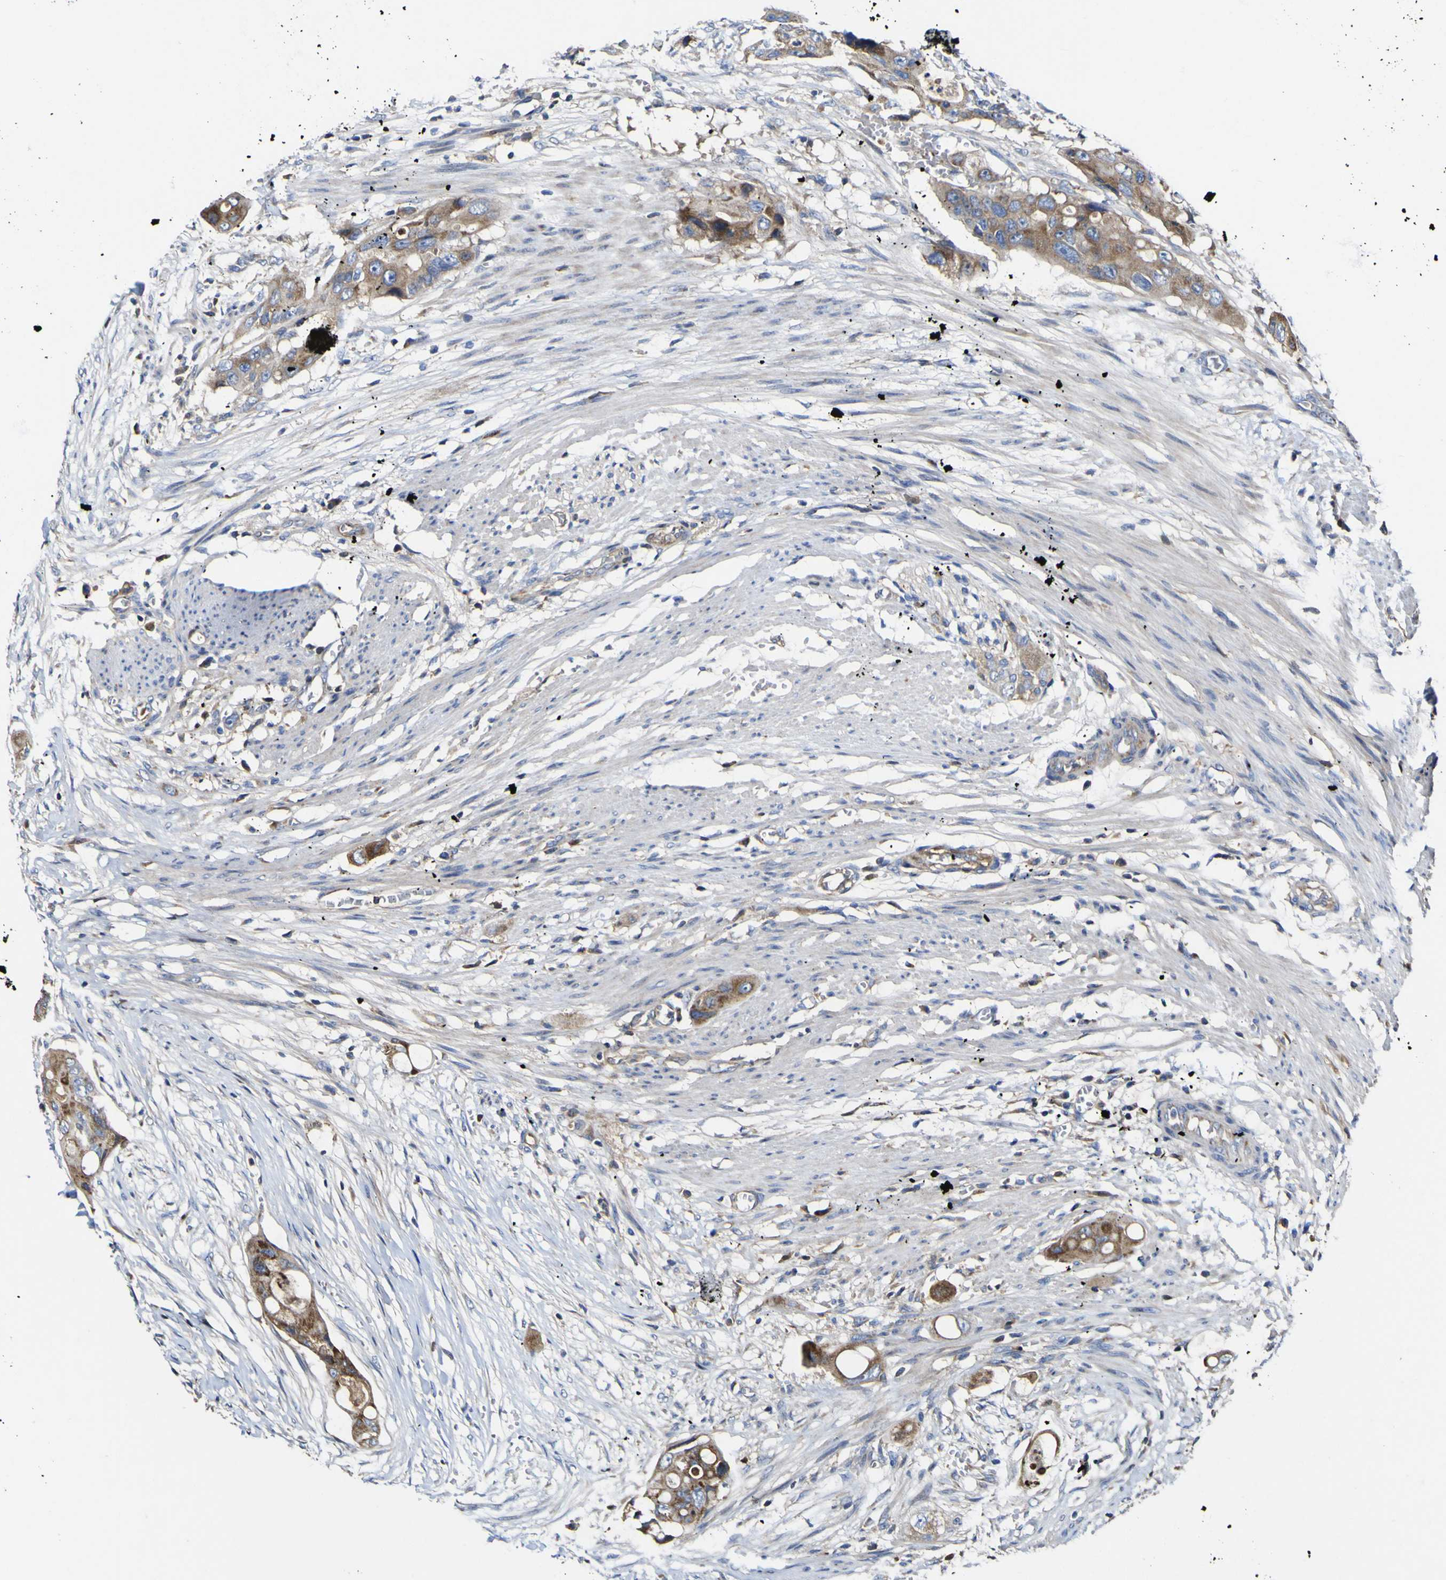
{"staining": {"intensity": "moderate", "quantity": ">75%", "location": "cytoplasmic/membranous"}, "tissue": "colorectal cancer", "cell_type": "Tumor cells", "image_type": "cancer", "snomed": [{"axis": "morphology", "description": "Adenocarcinoma, NOS"}, {"axis": "topography", "description": "Colon"}], "caption": "A brown stain shows moderate cytoplasmic/membranous positivity of a protein in colorectal cancer tumor cells.", "gene": "CCDC90B", "patient": {"sex": "female", "age": 57}}